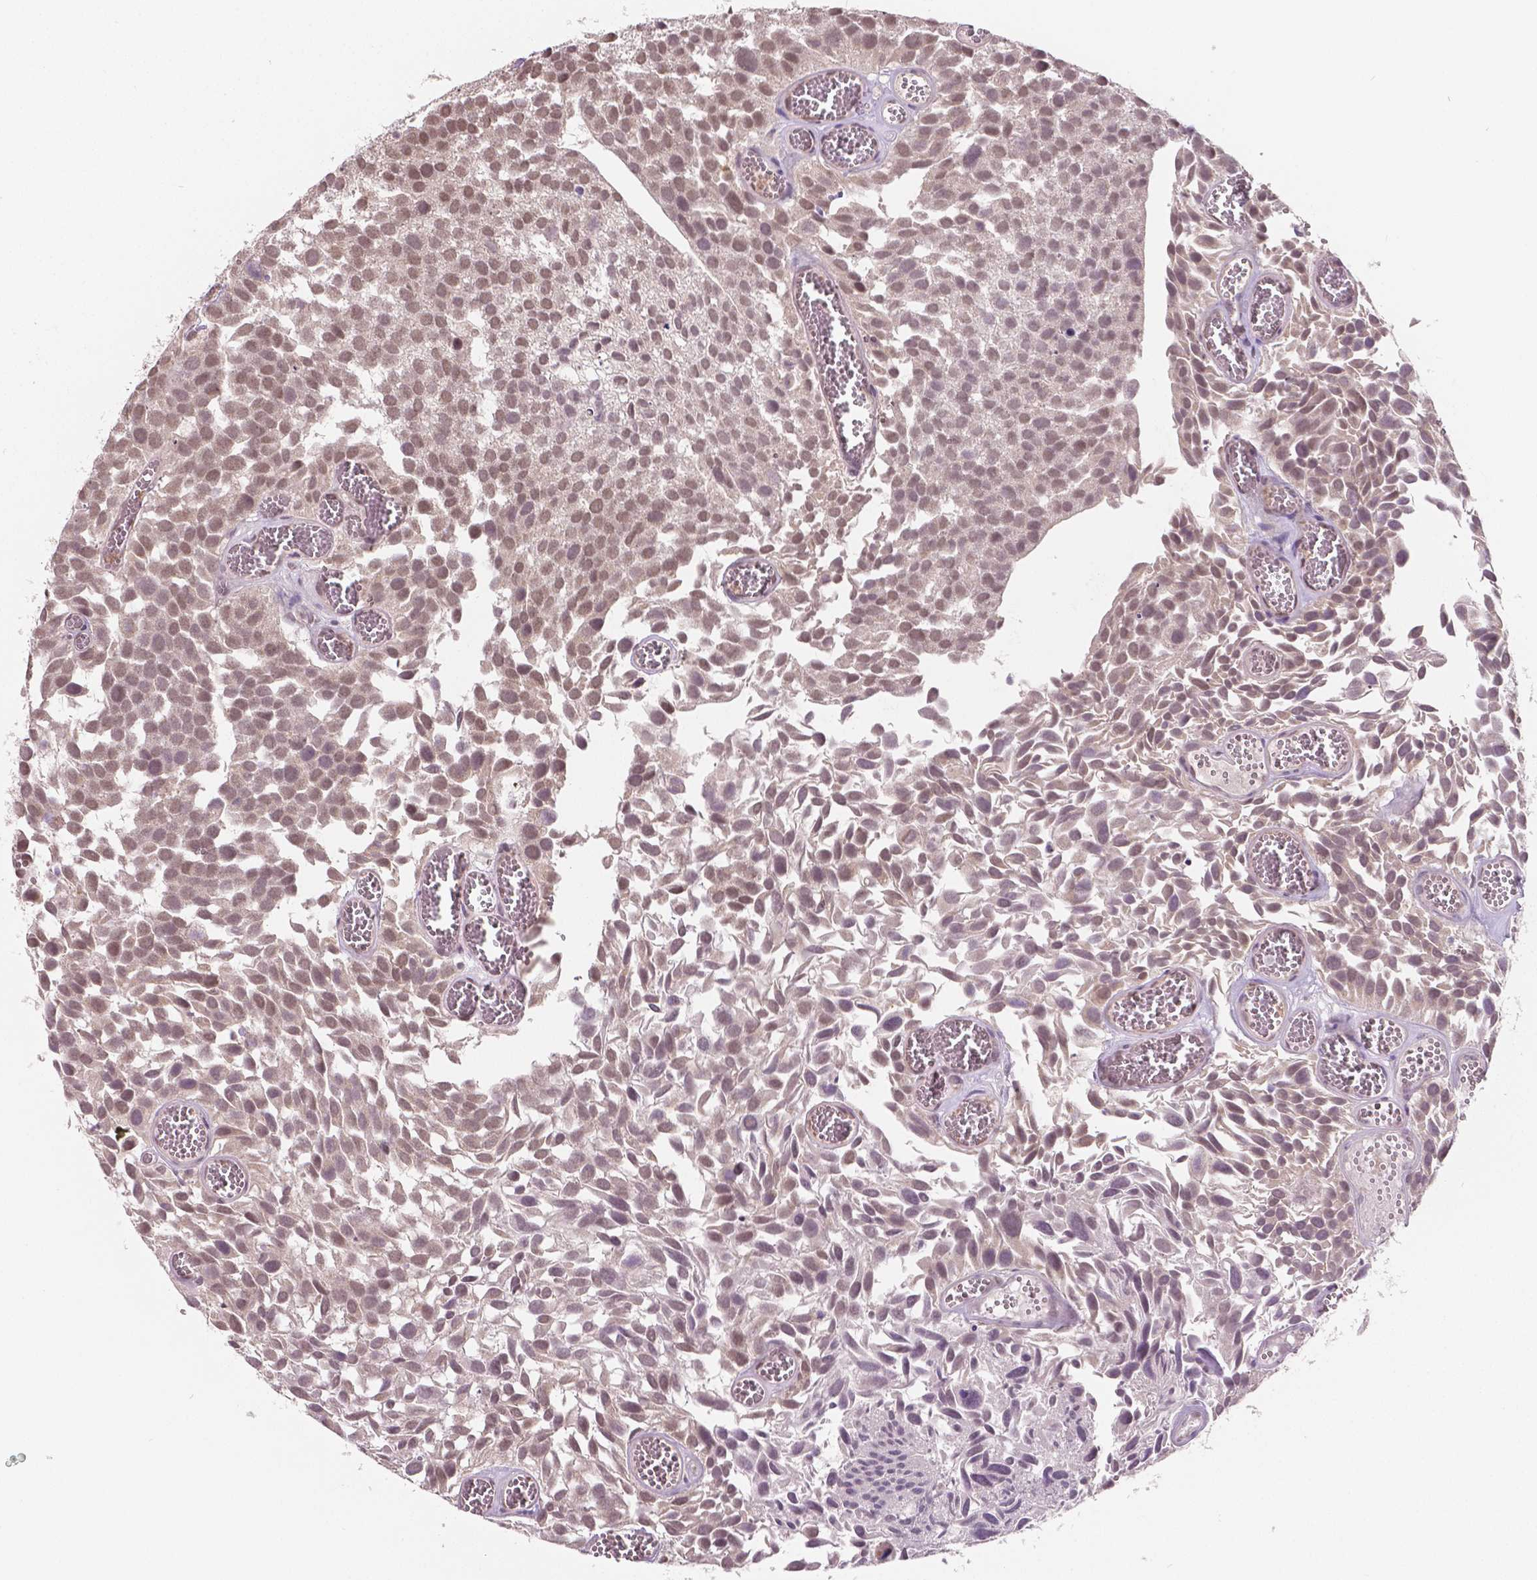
{"staining": {"intensity": "weak", "quantity": "25%-75%", "location": "nuclear"}, "tissue": "urothelial cancer", "cell_type": "Tumor cells", "image_type": "cancer", "snomed": [{"axis": "morphology", "description": "Urothelial carcinoma, Low grade"}, {"axis": "topography", "description": "Urinary bladder"}], "caption": "Weak nuclear expression for a protein is present in approximately 25%-75% of tumor cells of urothelial carcinoma (low-grade) using immunohistochemistry (IHC).", "gene": "HMBOX1", "patient": {"sex": "female", "age": 69}}